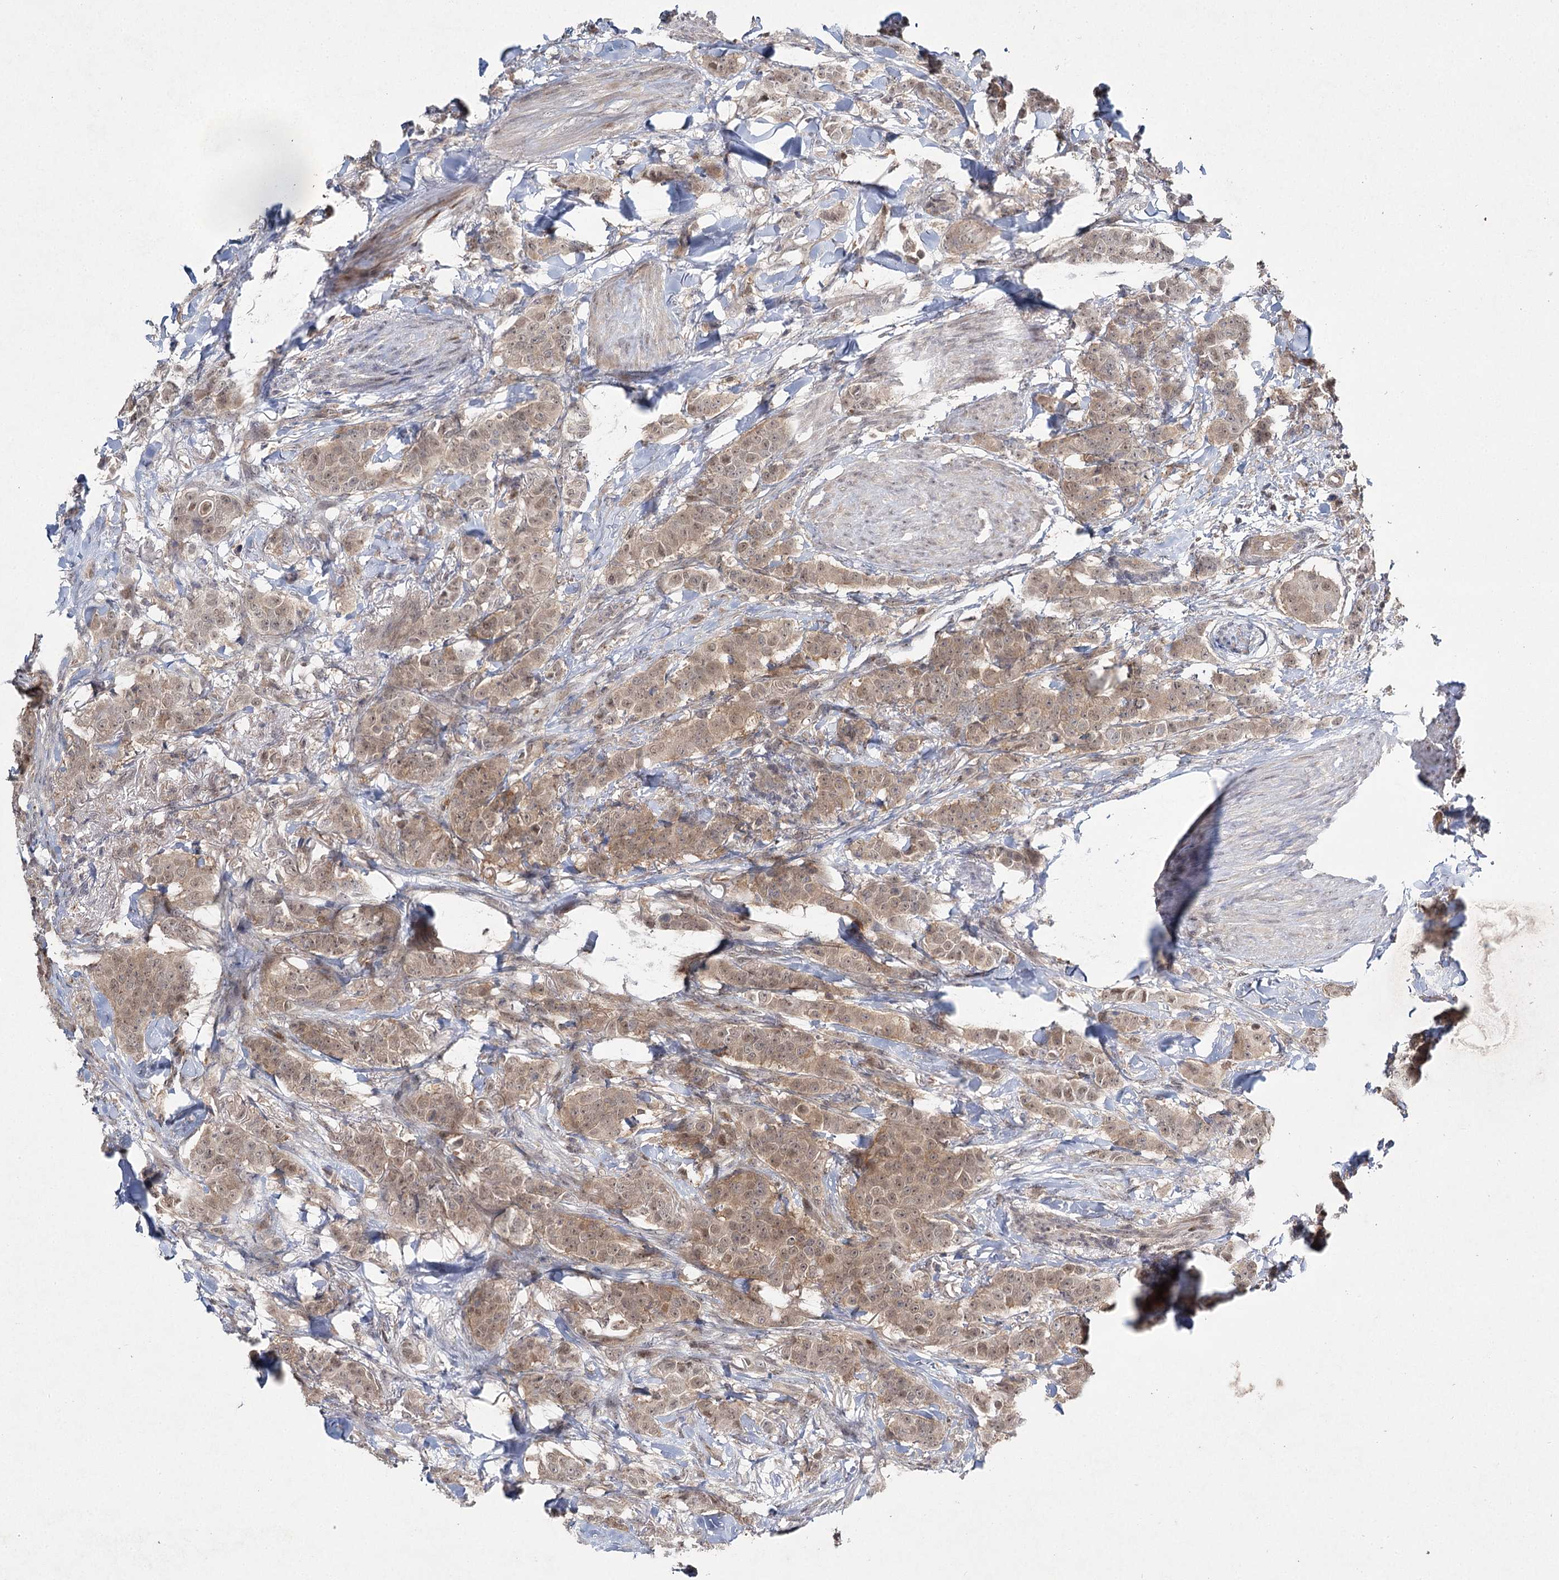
{"staining": {"intensity": "moderate", "quantity": ">75%", "location": "cytoplasmic/membranous,nuclear"}, "tissue": "breast cancer", "cell_type": "Tumor cells", "image_type": "cancer", "snomed": [{"axis": "morphology", "description": "Duct carcinoma"}, {"axis": "topography", "description": "Breast"}], "caption": "Immunohistochemistry (IHC) (DAB) staining of human breast intraductal carcinoma displays moderate cytoplasmic/membranous and nuclear protein staining in approximately >75% of tumor cells. (DAB = brown stain, brightfield microscopy at high magnification).", "gene": "WDR44", "patient": {"sex": "female", "age": 40}}